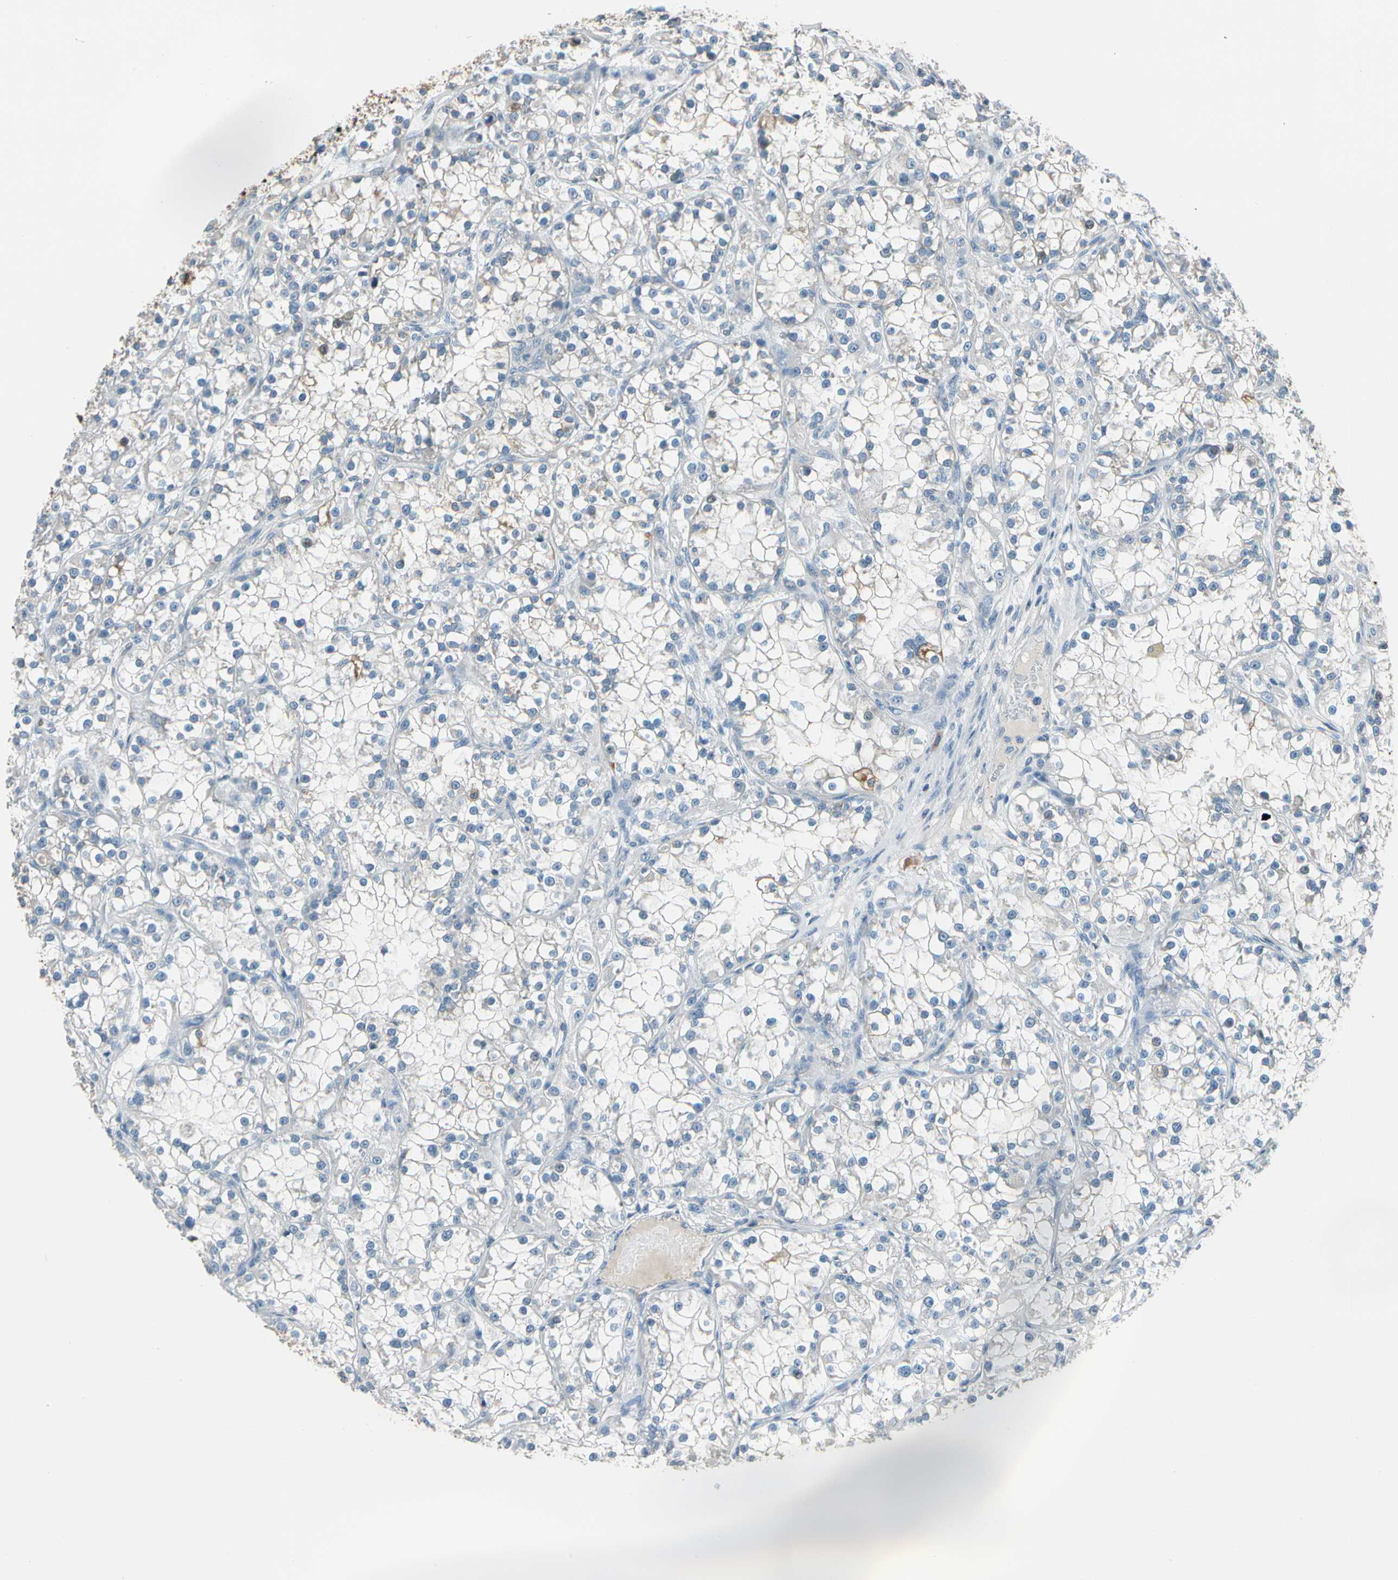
{"staining": {"intensity": "negative", "quantity": "none", "location": "none"}, "tissue": "renal cancer", "cell_type": "Tumor cells", "image_type": "cancer", "snomed": [{"axis": "morphology", "description": "Adenocarcinoma, NOS"}, {"axis": "topography", "description": "Kidney"}], "caption": "IHC photomicrograph of neoplastic tissue: human adenocarcinoma (renal) stained with DAB (3,3'-diaminobenzidine) displays no significant protein positivity in tumor cells.", "gene": "STK40", "patient": {"sex": "female", "age": 52}}